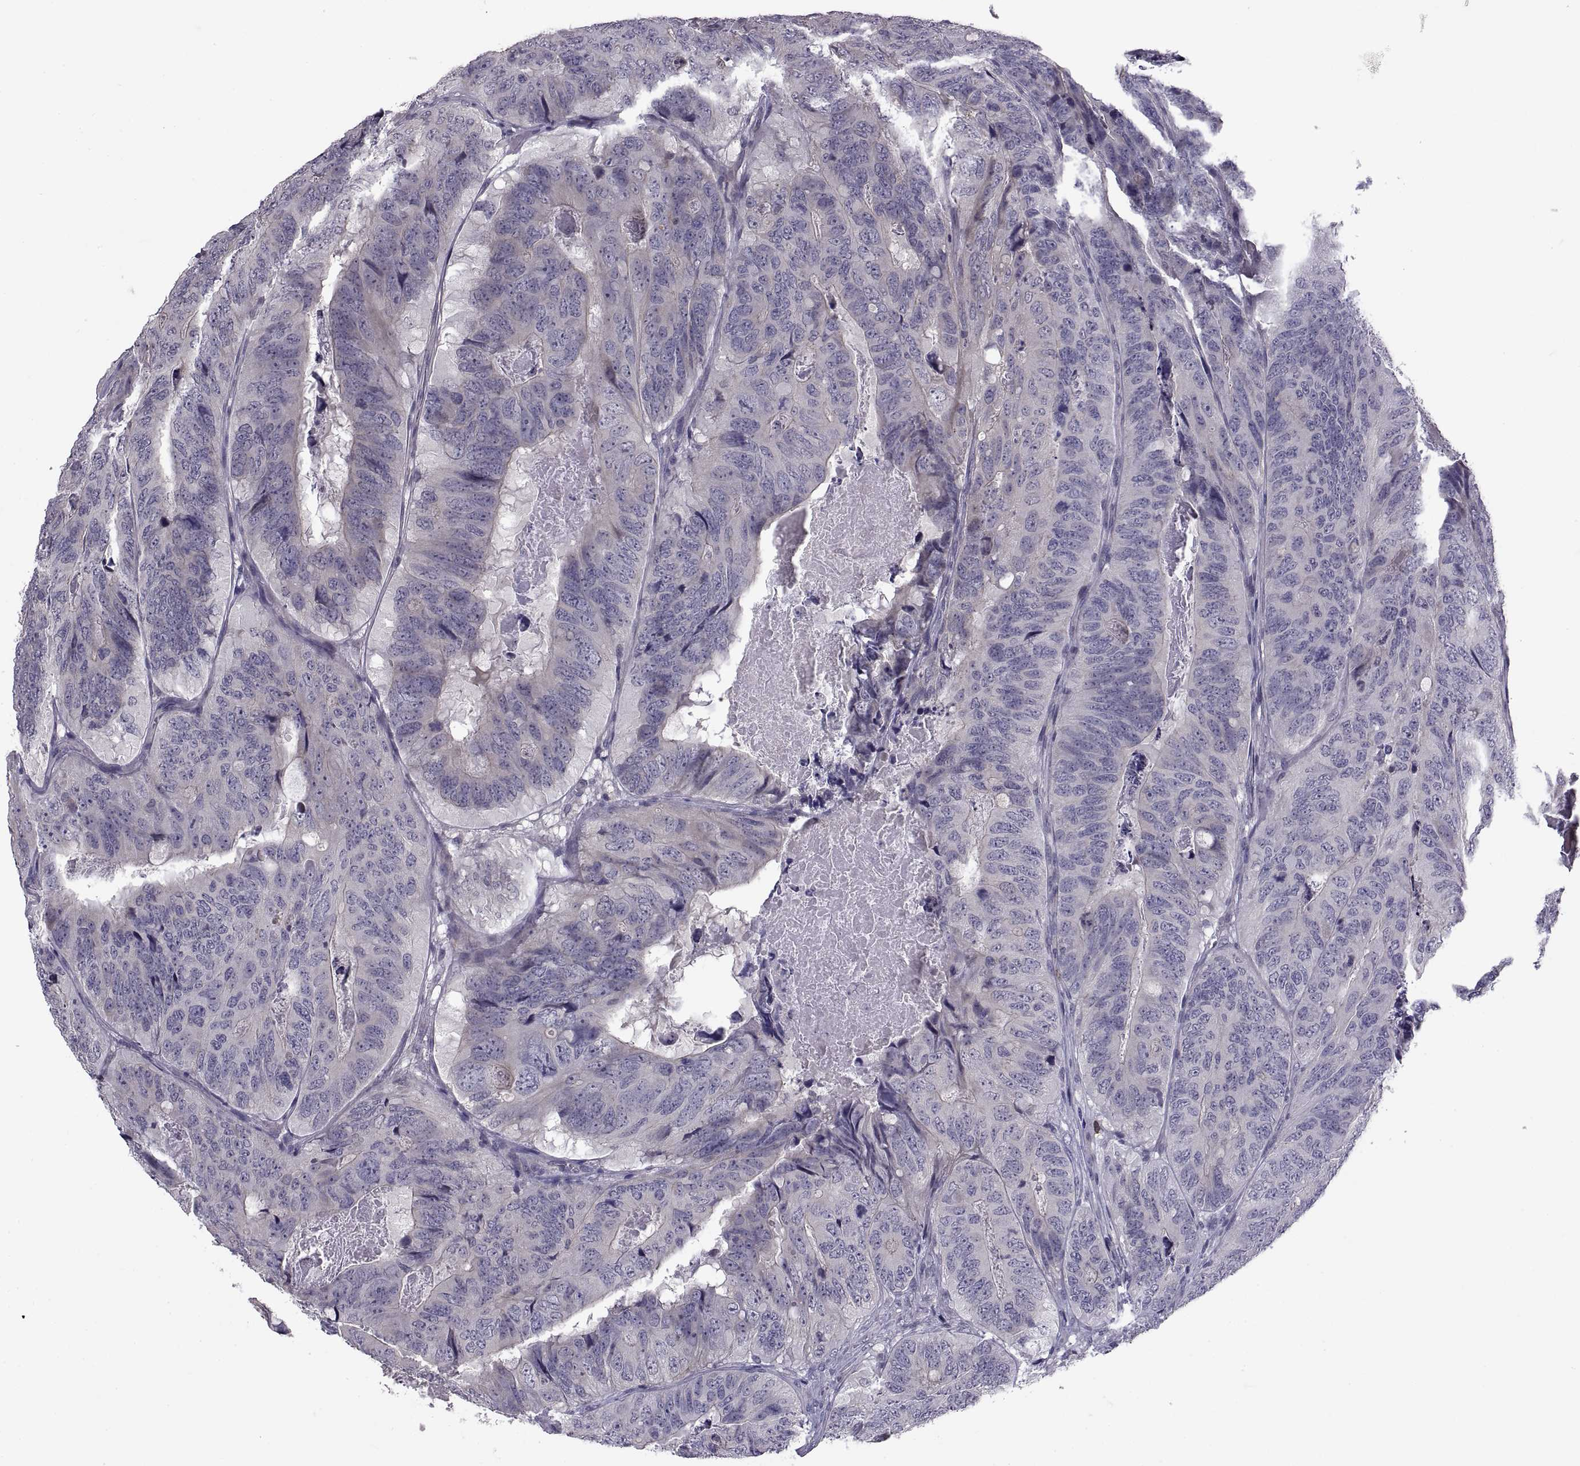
{"staining": {"intensity": "negative", "quantity": "none", "location": "none"}, "tissue": "colorectal cancer", "cell_type": "Tumor cells", "image_type": "cancer", "snomed": [{"axis": "morphology", "description": "Adenocarcinoma, NOS"}, {"axis": "topography", "description": "Colon"}], "caption": "The histopathology image exhibits no significant staining in tumor cells of colorectal cancer.", "gene": "NPTX2", "patient": {"sex": "male", "age": 79}}